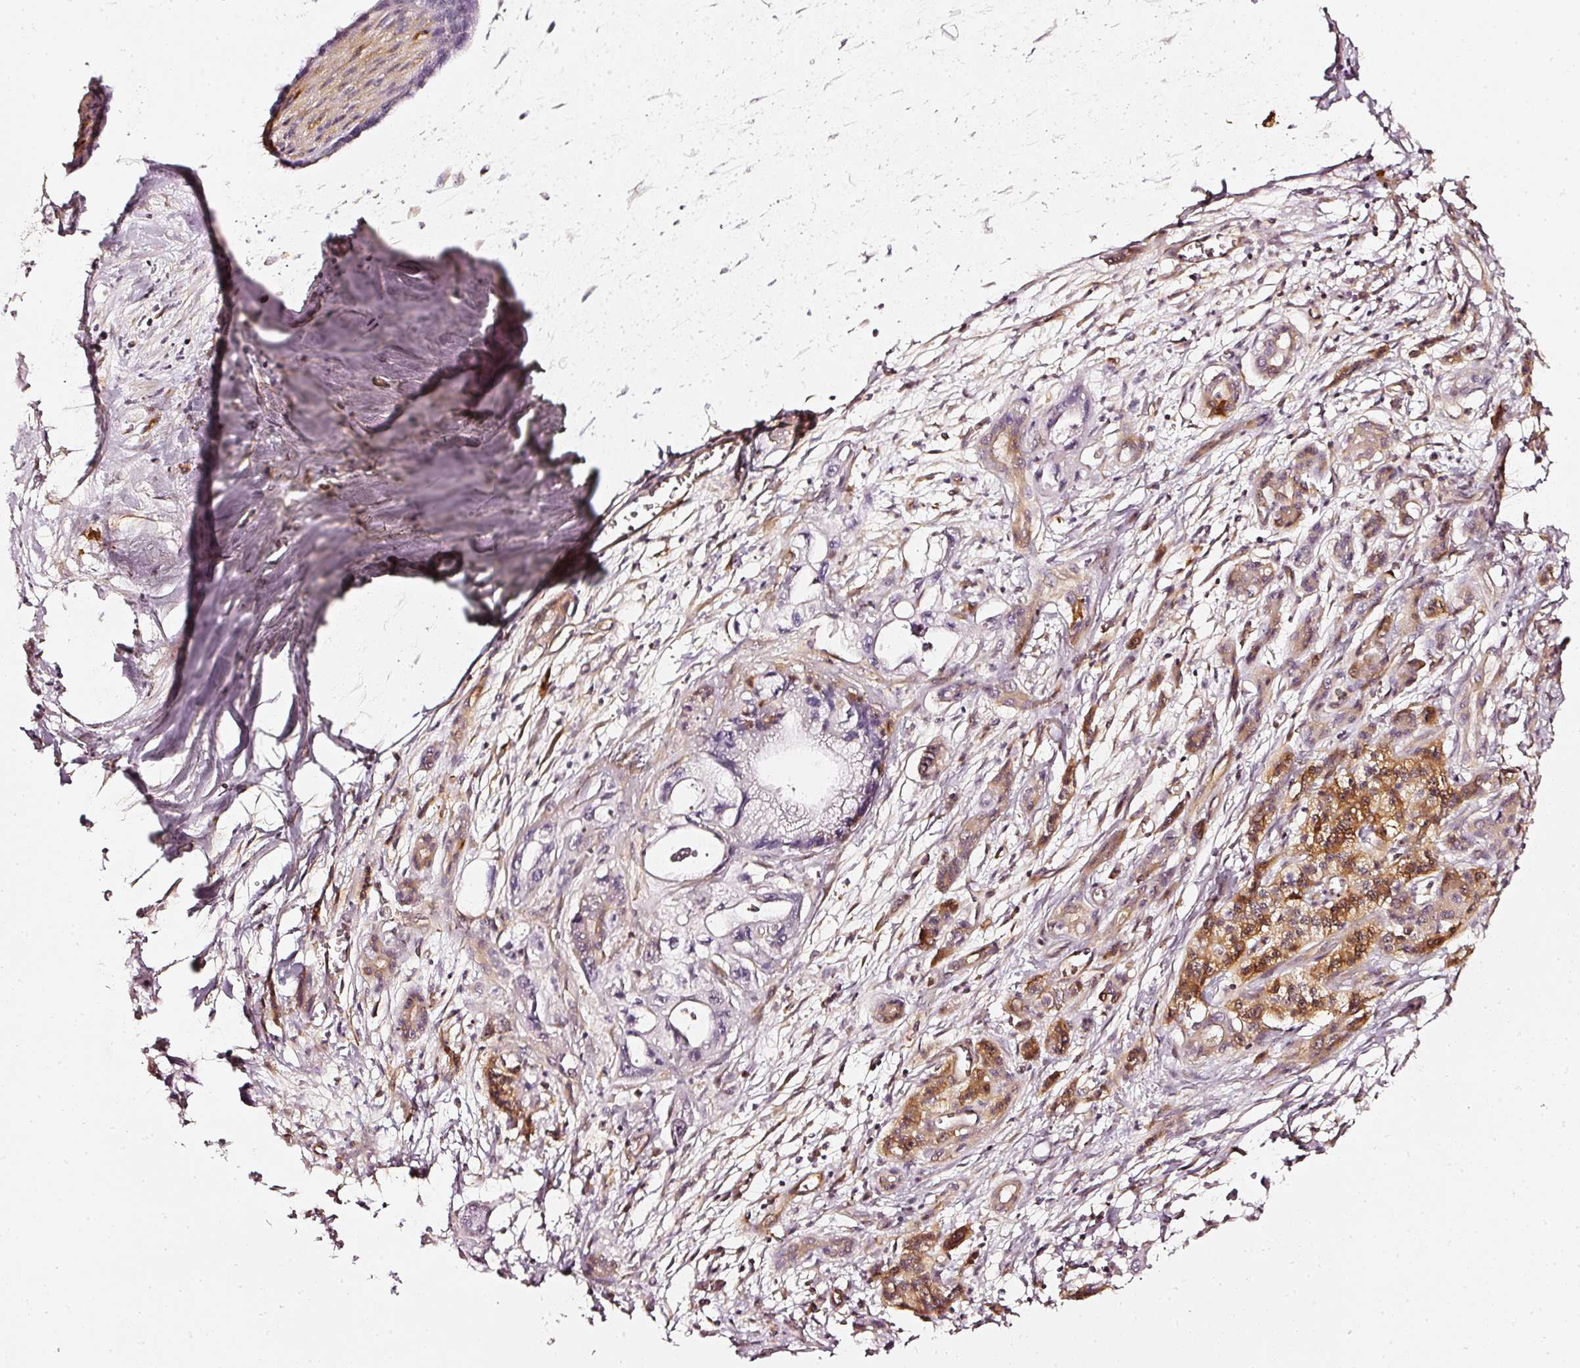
{"staining": {"intensity": "negative", "quantity": "none", "location": "none"}, "tissue": "pancreatic cancer", "cell_type": "Tumor cells", "image_type": "cancer", "snomed": [{"axis": "morphology", "description": "Adenocarcinoma, NOS"}, {"axis": "topography", "description": "Pancreas"}], "caption": "Immunohistochemistry photomicrograph of neoplastic tissue: human pancreatic adenocarcinoma stained with DAB reveals no significant protein expression in tumor cells.", "gene": "ASMTL", "patient": {"sex": "male", "age": 61}}